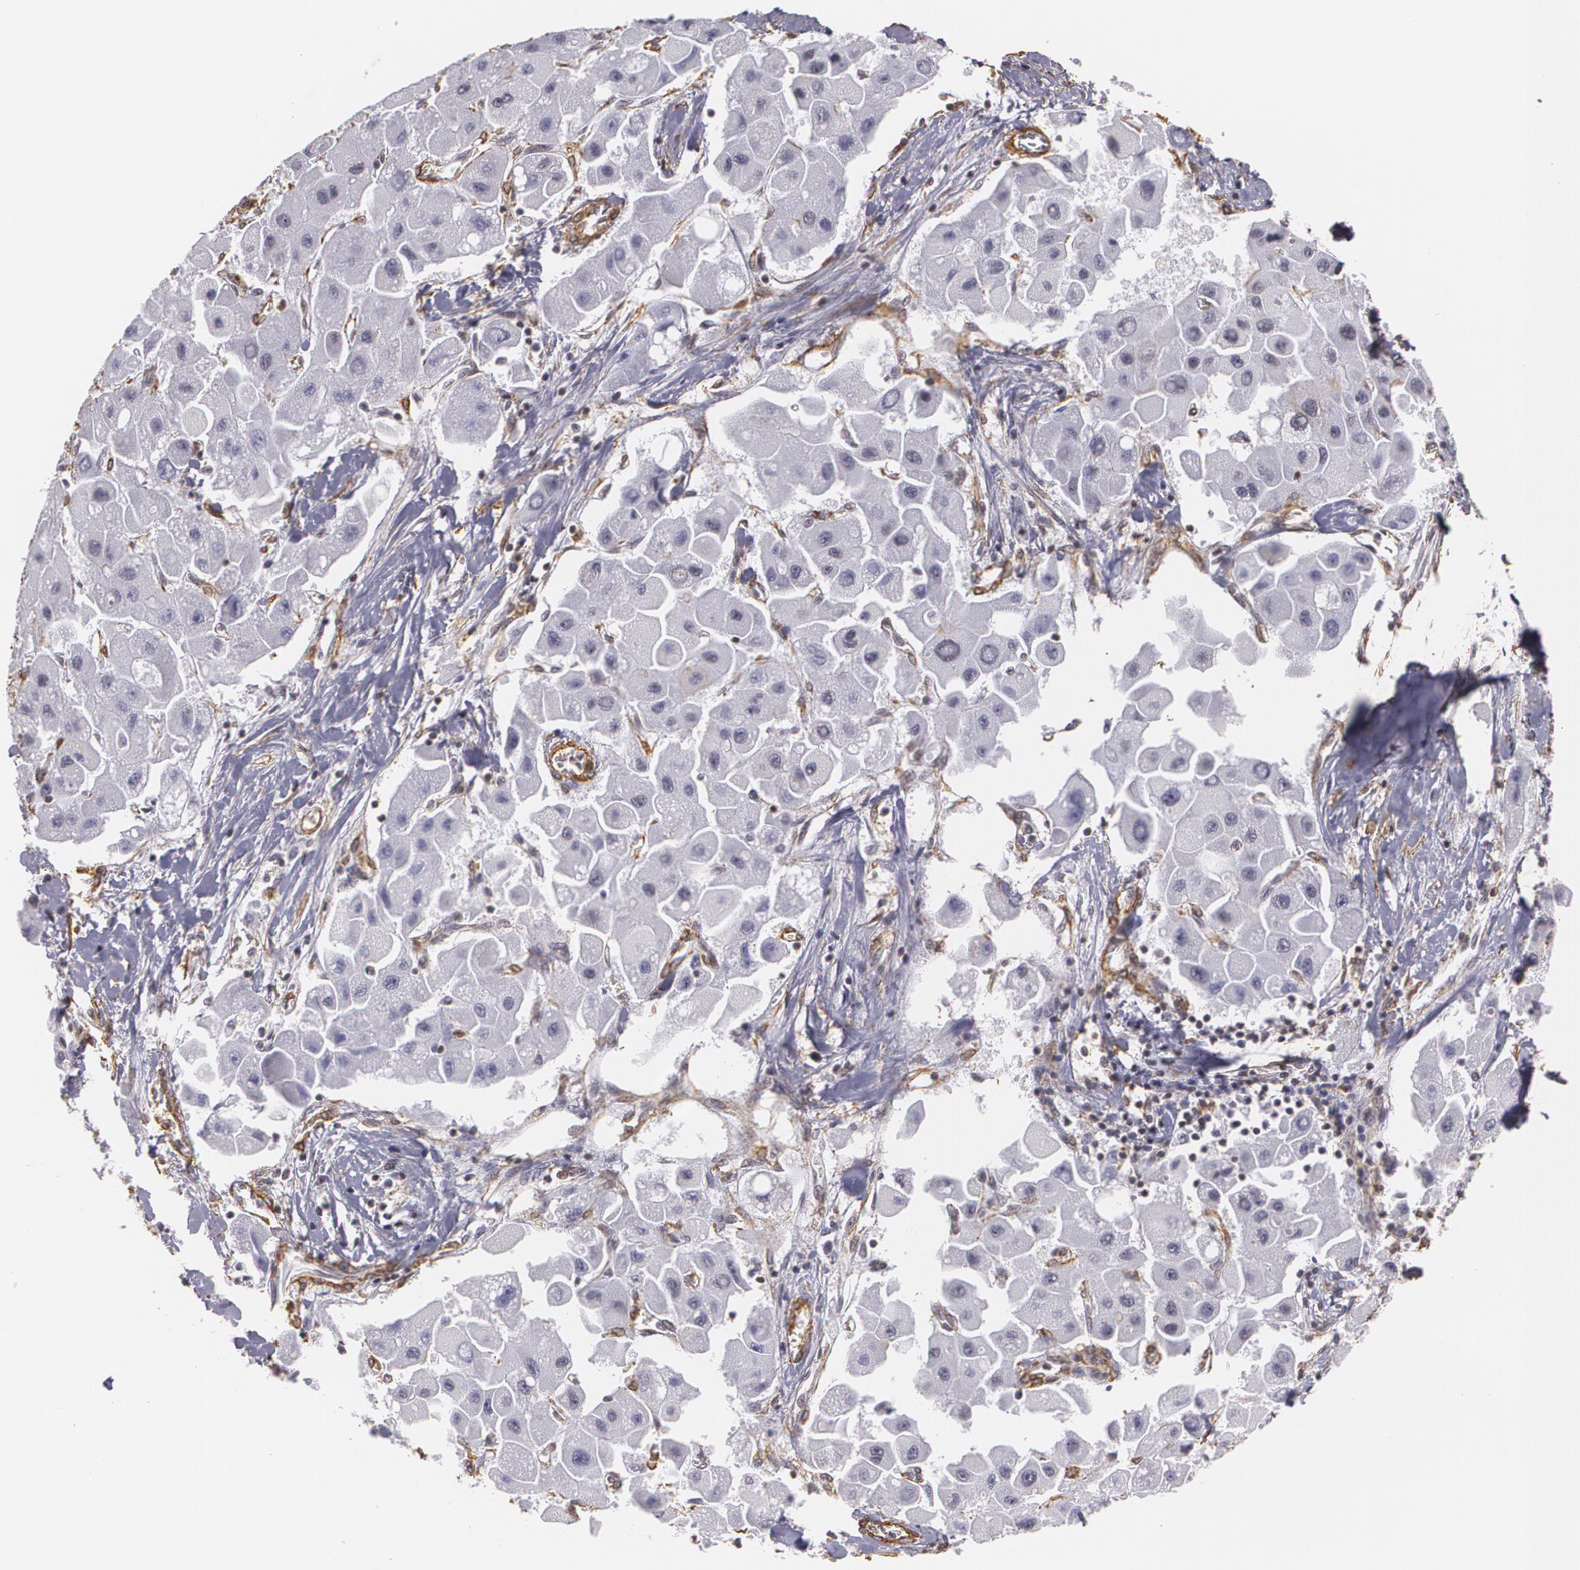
{"staining": {"intensity": "negative", "quantity": "none", "location": "none"}, "tissue": "liver cancer", "cell_type": "Tumor cells", "image_type": "cancer", "snomed": [{"axis": "morphology", "description": "Carcinoma, Hepatocellular, NOS"}, {"axis": "topography", "description": "Liver"}], "caption": "High power microscopy photomicrograph of an immunohistochemistry histopathology image of liver cancer (hepatocellular carcinoma), revealing no significant staining in tumor cells.", "gene": "VAMP1", "patient": {"sex": "male", "age": 24}}